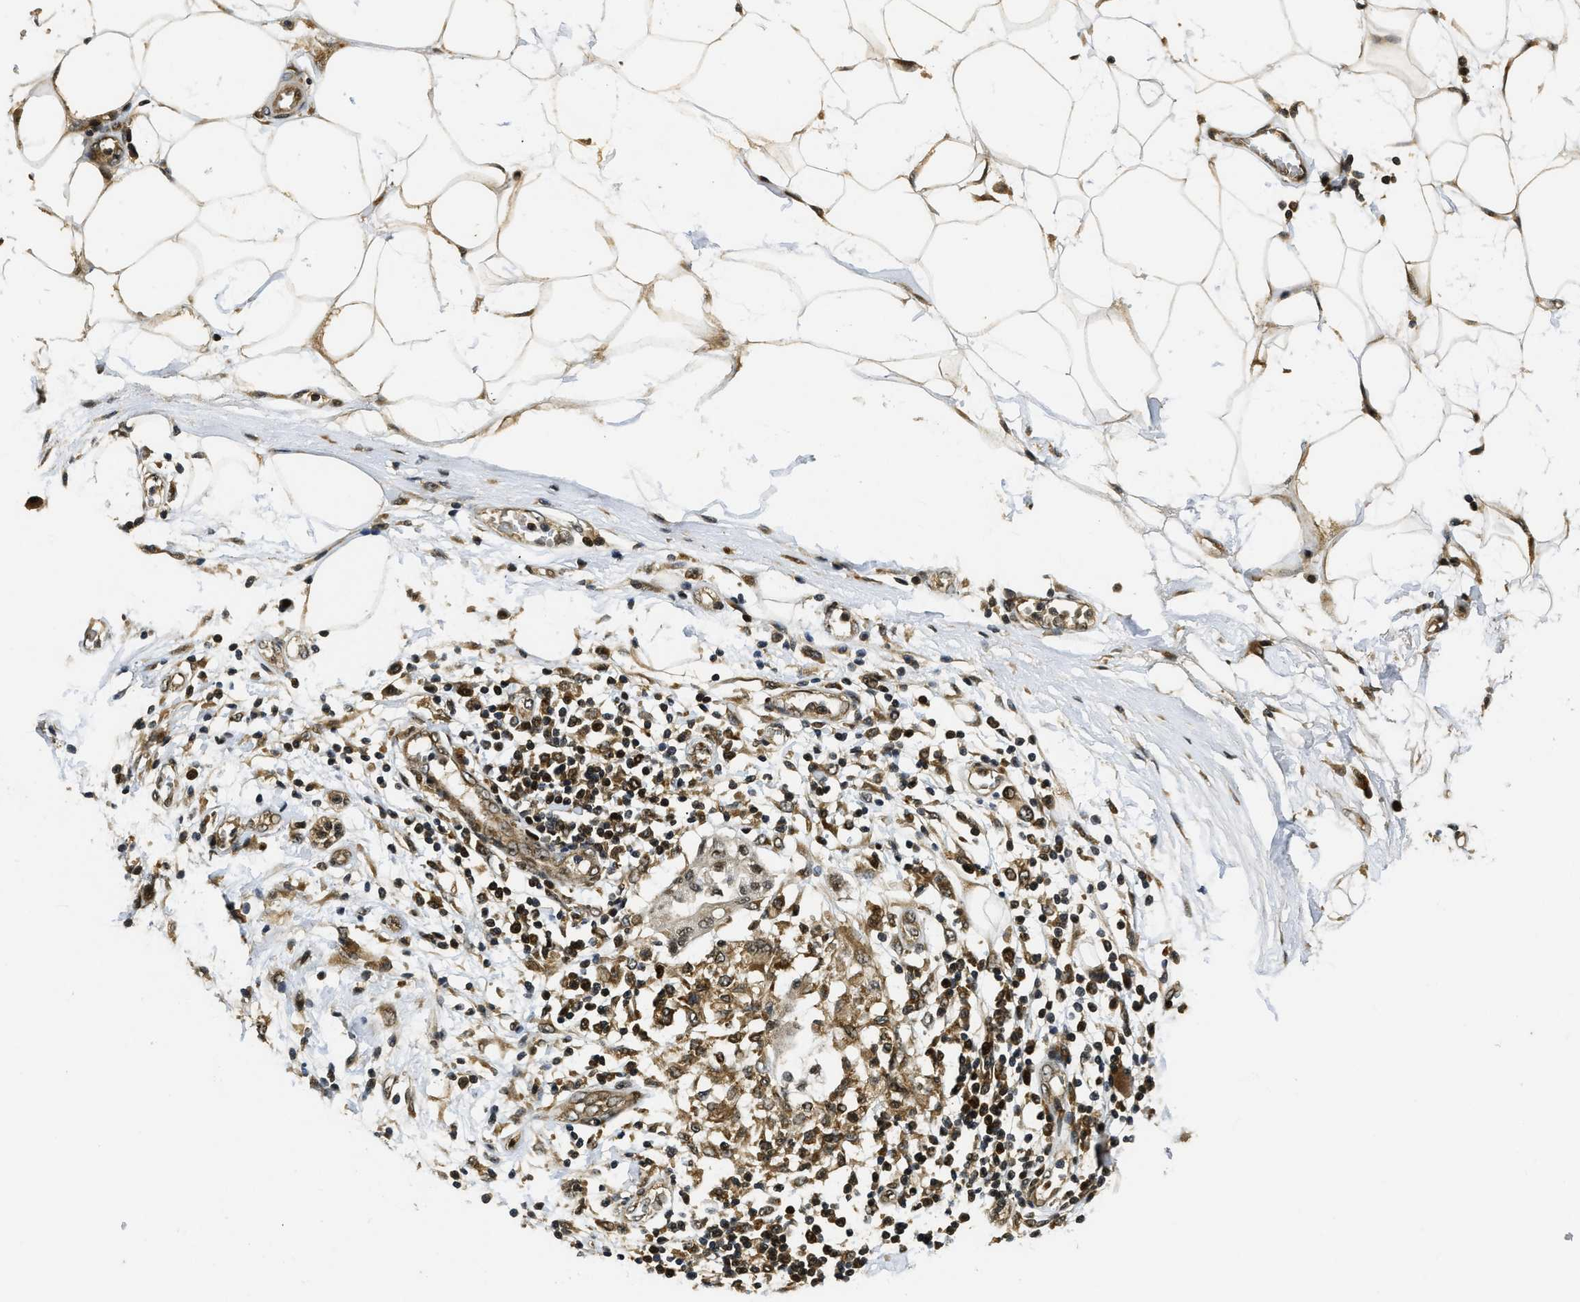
{"staining": {"intensity": "moderate", "quantity": ">75%", "location": "cytoplasmic/membranous,nuclear"}, "tissue": "adipose tissue", "cell_type": "Adipocytes", "image_type": "normal", "snomed": [{"axis": "morphology", "description": "Normal tissue, NOS"}, {"axis": "morphology", "description": "Adenocarcinoma, NOS"}, {"axis": "topography", "description": "Duodenum"}, {"axis": "topography", "description": "Peripheral nerve tissue"}], "caption": "Adipocytes demonstrate medium levels of moderate cytoplasmic/membranous,nuclear positivity in approximately >75% of cells in benign human adipose tissue.", "gene": "ADSL", "patient": {"sex": "female", "age": 60}}